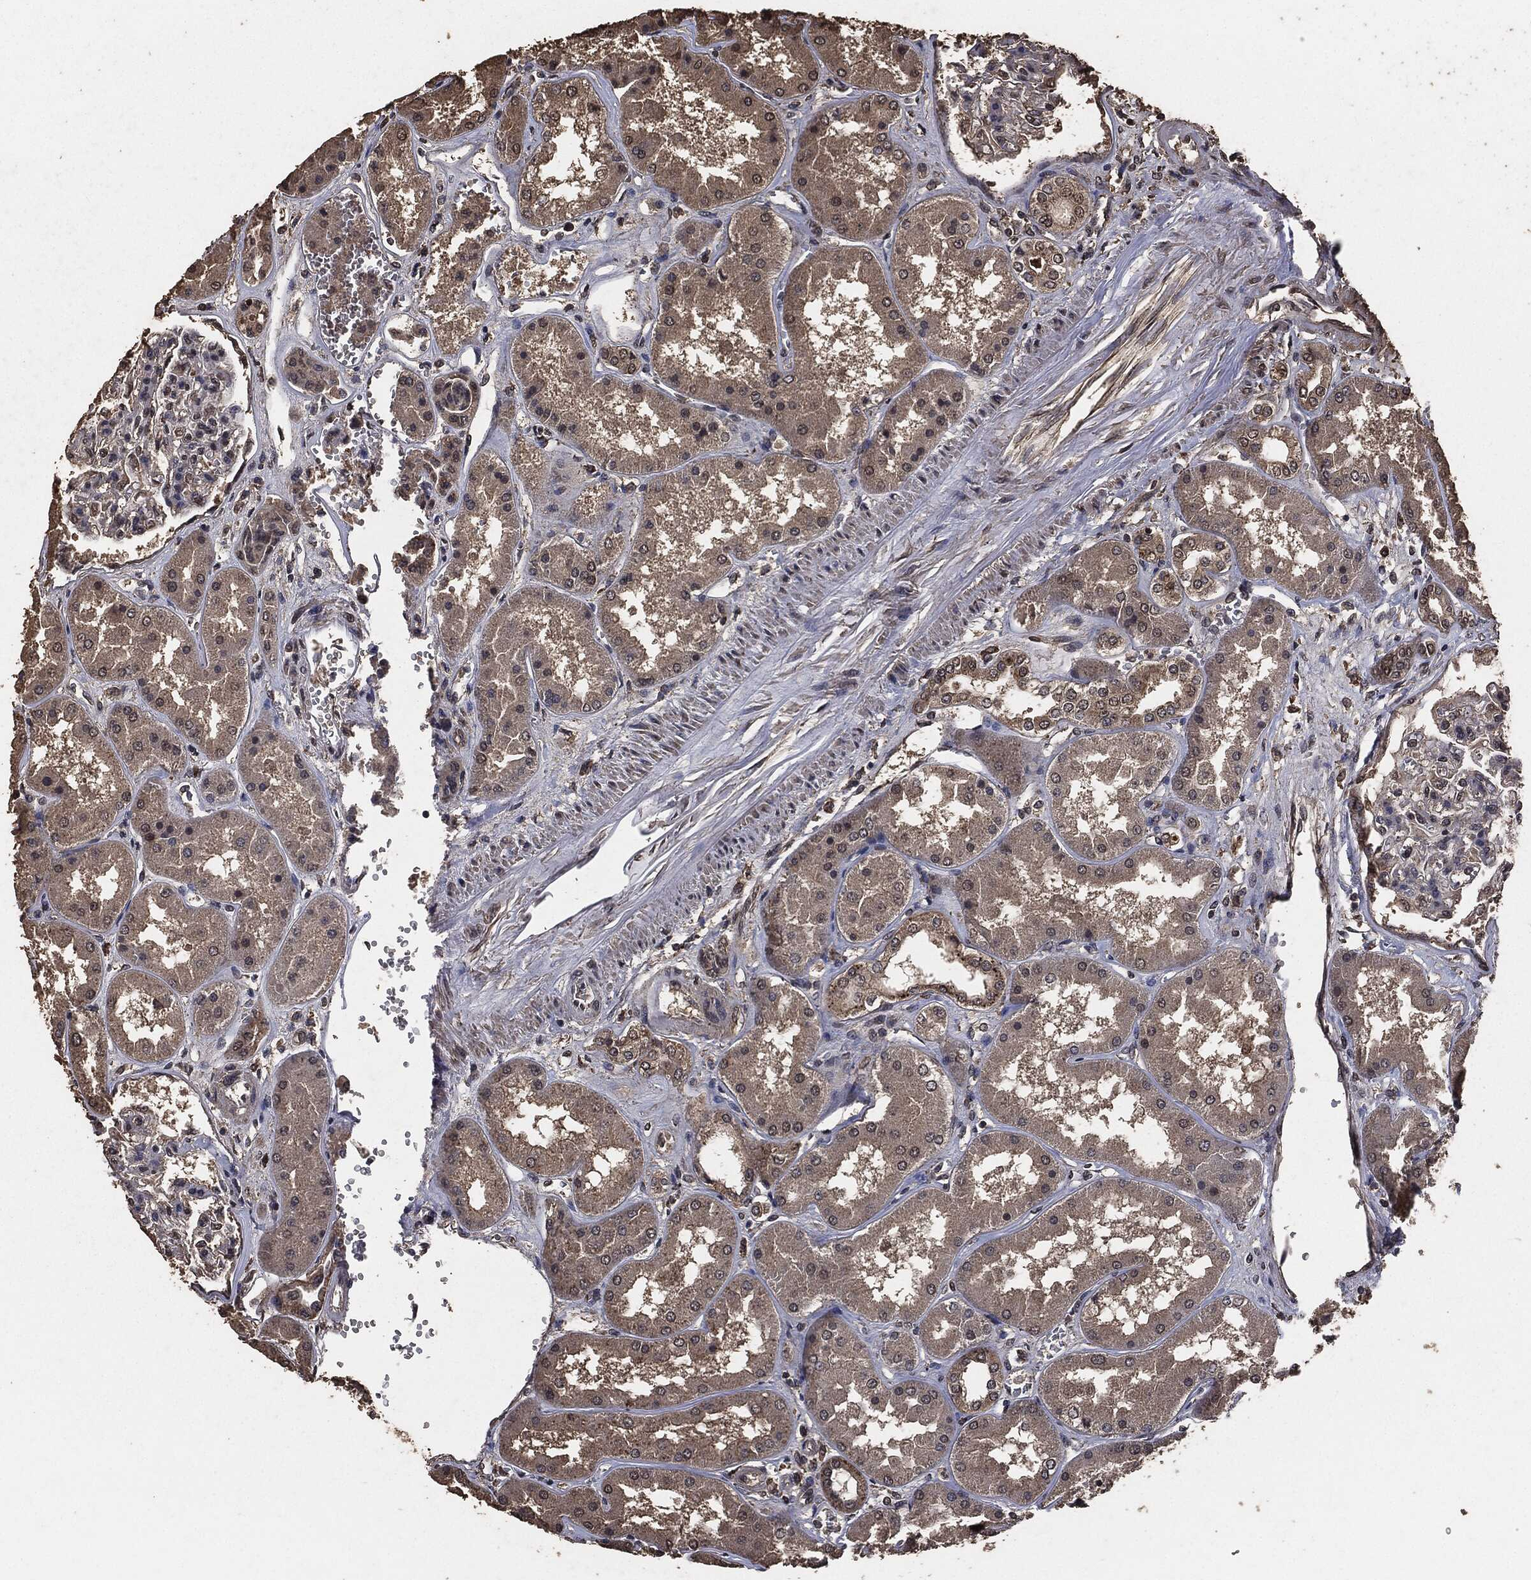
{"staining": {"intensity": "weak", "quantity": "<25%", "location": "cytoplasmic/membranous"}, "tissue": "kidney", "cell_type": "Cells in glomeruli", "image_type": "normal", "snomed": [{"axis": "morphology", "description": "Normal tissue, NOS"}, {"axis": "topography", "description": "Kidney"}], "caption": "DAB (3,3'-diaminobenzidine) immunohistochemical staining of normal kidney displays no significant positivity in cells in glomeruli. (Stains: DAB IHC with hematoxylin counter stain, Microscopy: brightfield microscopy at high magnification).", "gene": "AKT1S1", "patient": {"sex": "female", "age": 56}}